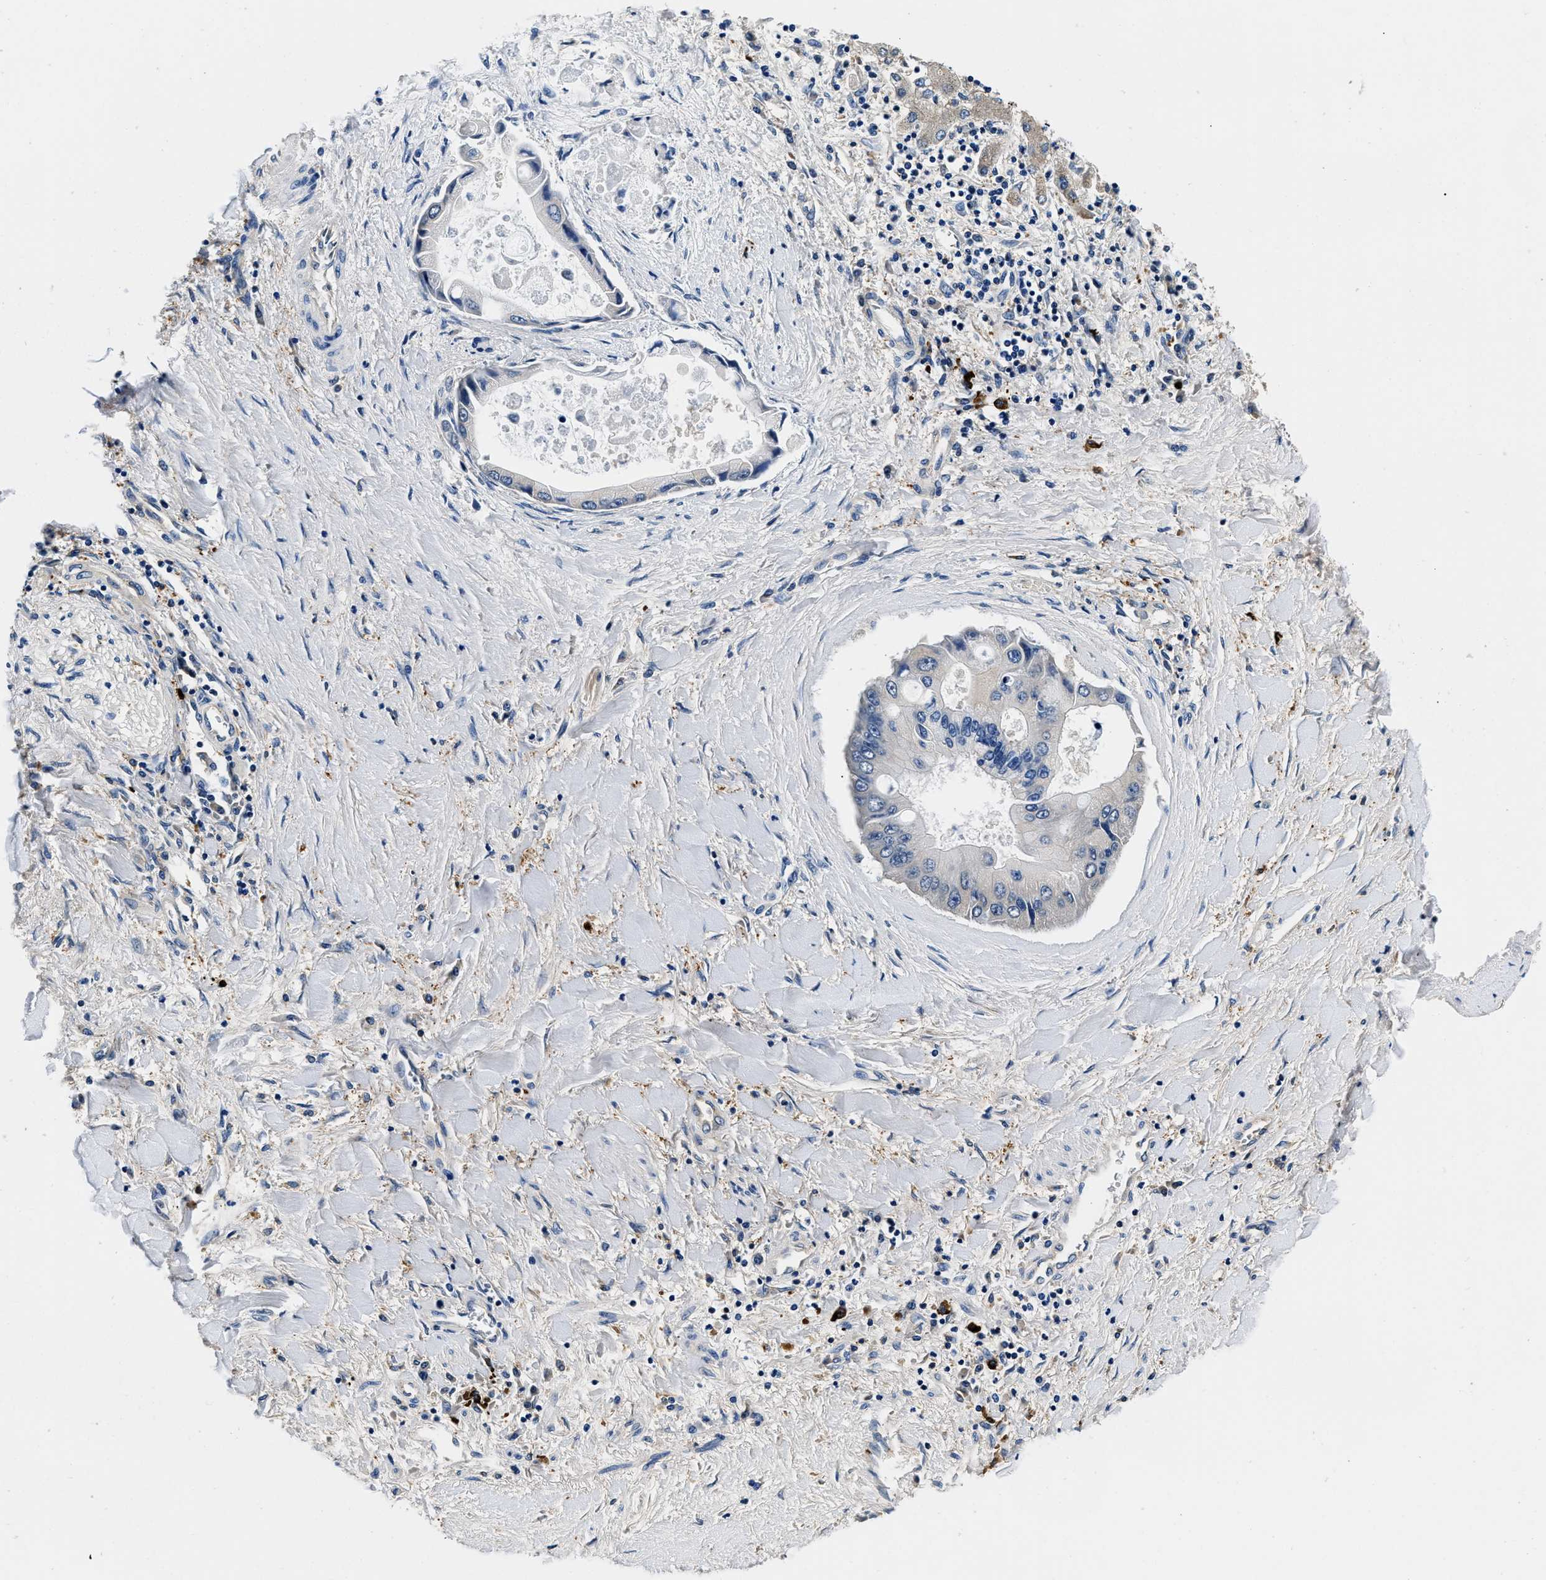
{"staining": {"intensity": "negative", "quantity": "none", "location": "none"}, "tissue": "liver cancer", "cell_type": "Tumor cells", "image_type": "cancer", "snomed": [{"axis": "morphology", "description": "Cholangiocarcinoma"}, {"axis": "topography", "description": "Liver"}], "caption": "The photomicrograph demonstrates no significant positivity in tumor cells of liver cancer.", "gene": "ZFAND3", "patient": {"sex": "male", "age": 50}}